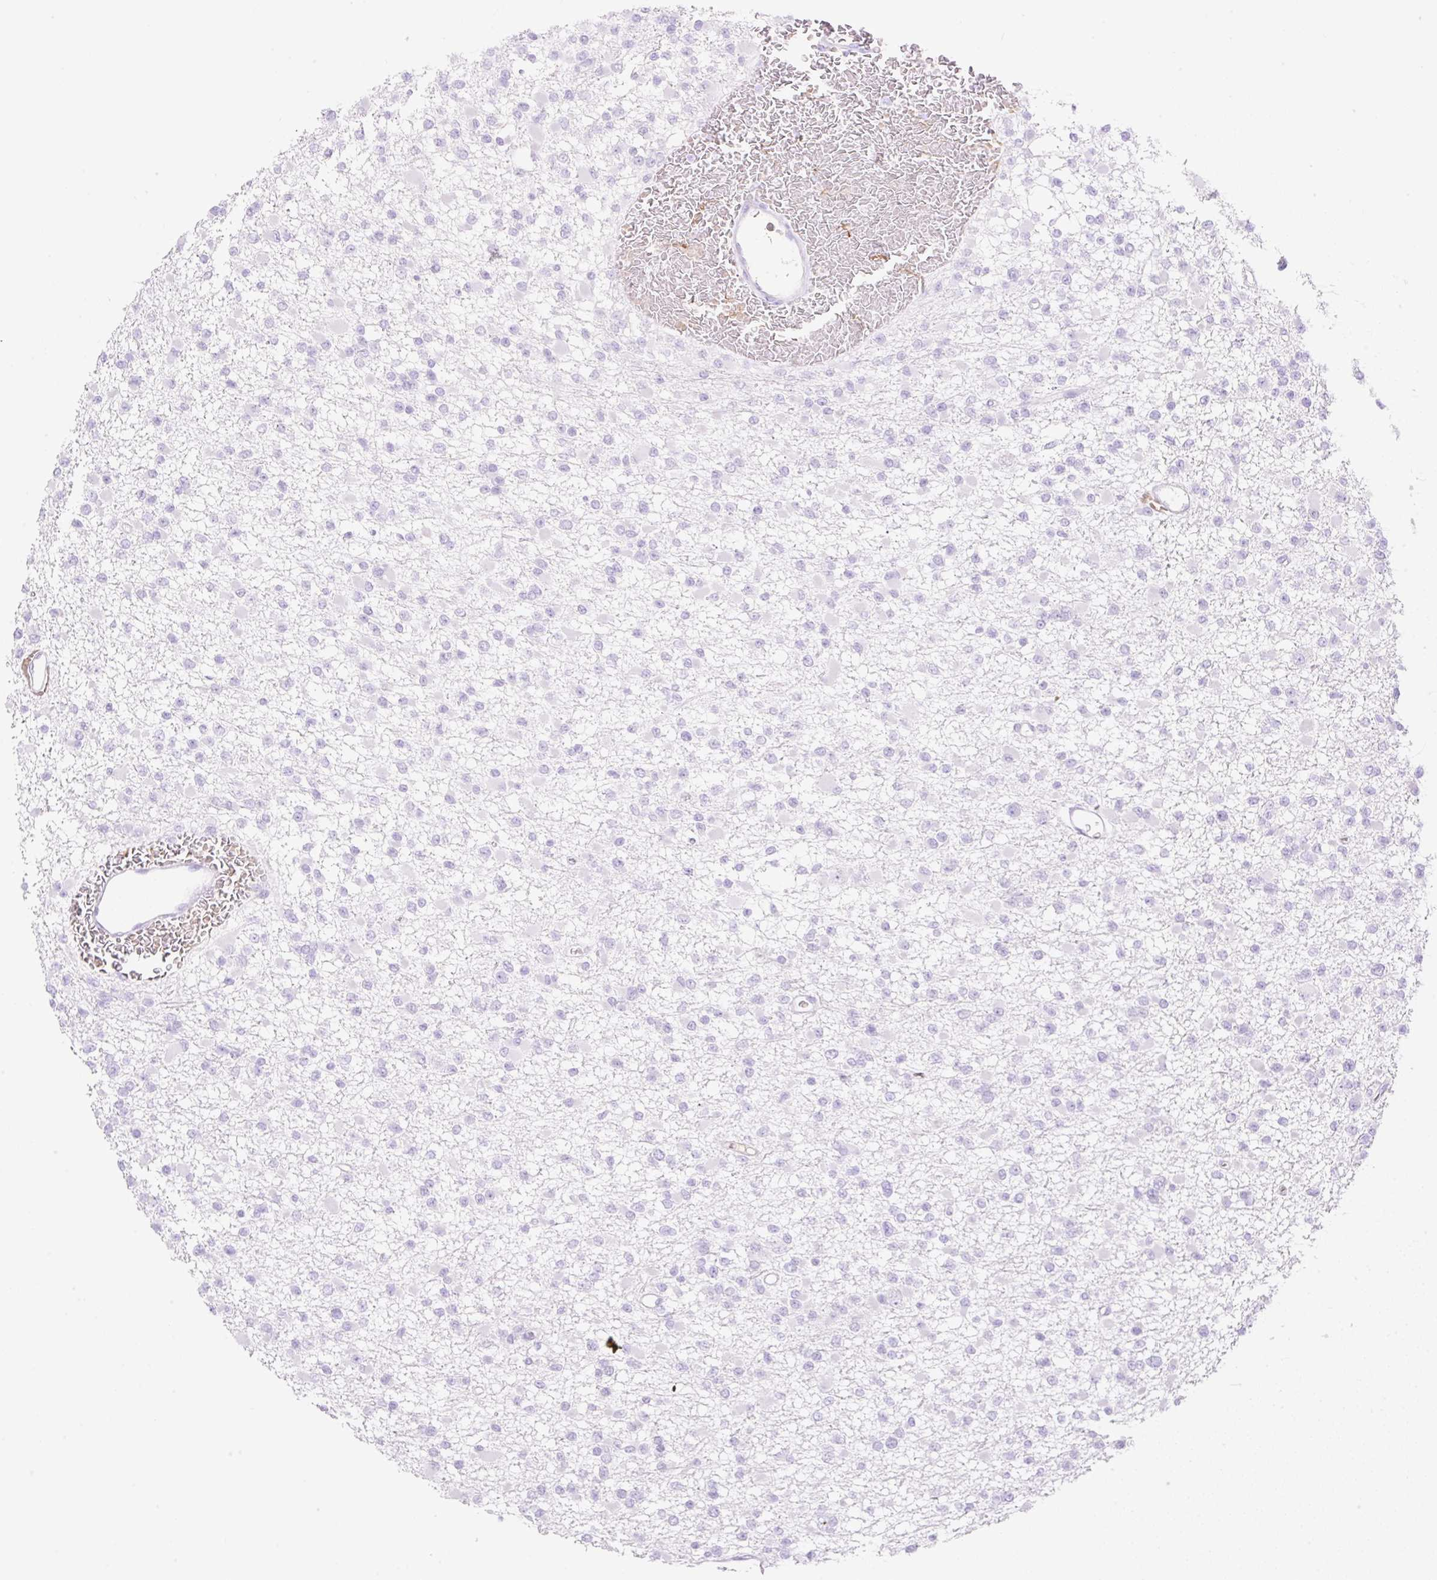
{"staining": {"intensity": "negative", "quantity": "none", "location": "none"}, "tissue": "glioma", "cell_type": "Tumor cells", "image_type": "cancer", "snomed": [{"axis": "morphology", "description": "Glioma, malignant, Low grade"}, {"axis": "topography", "description": "Brain"}], "caption": "Protein analysis of glioma demonstrates no significant expression in tumor cells. (DAB immunohistochemistry (IHC), high magnification).", "gene": "CDX1", "patient": {"sex": "female", "age": 22}}